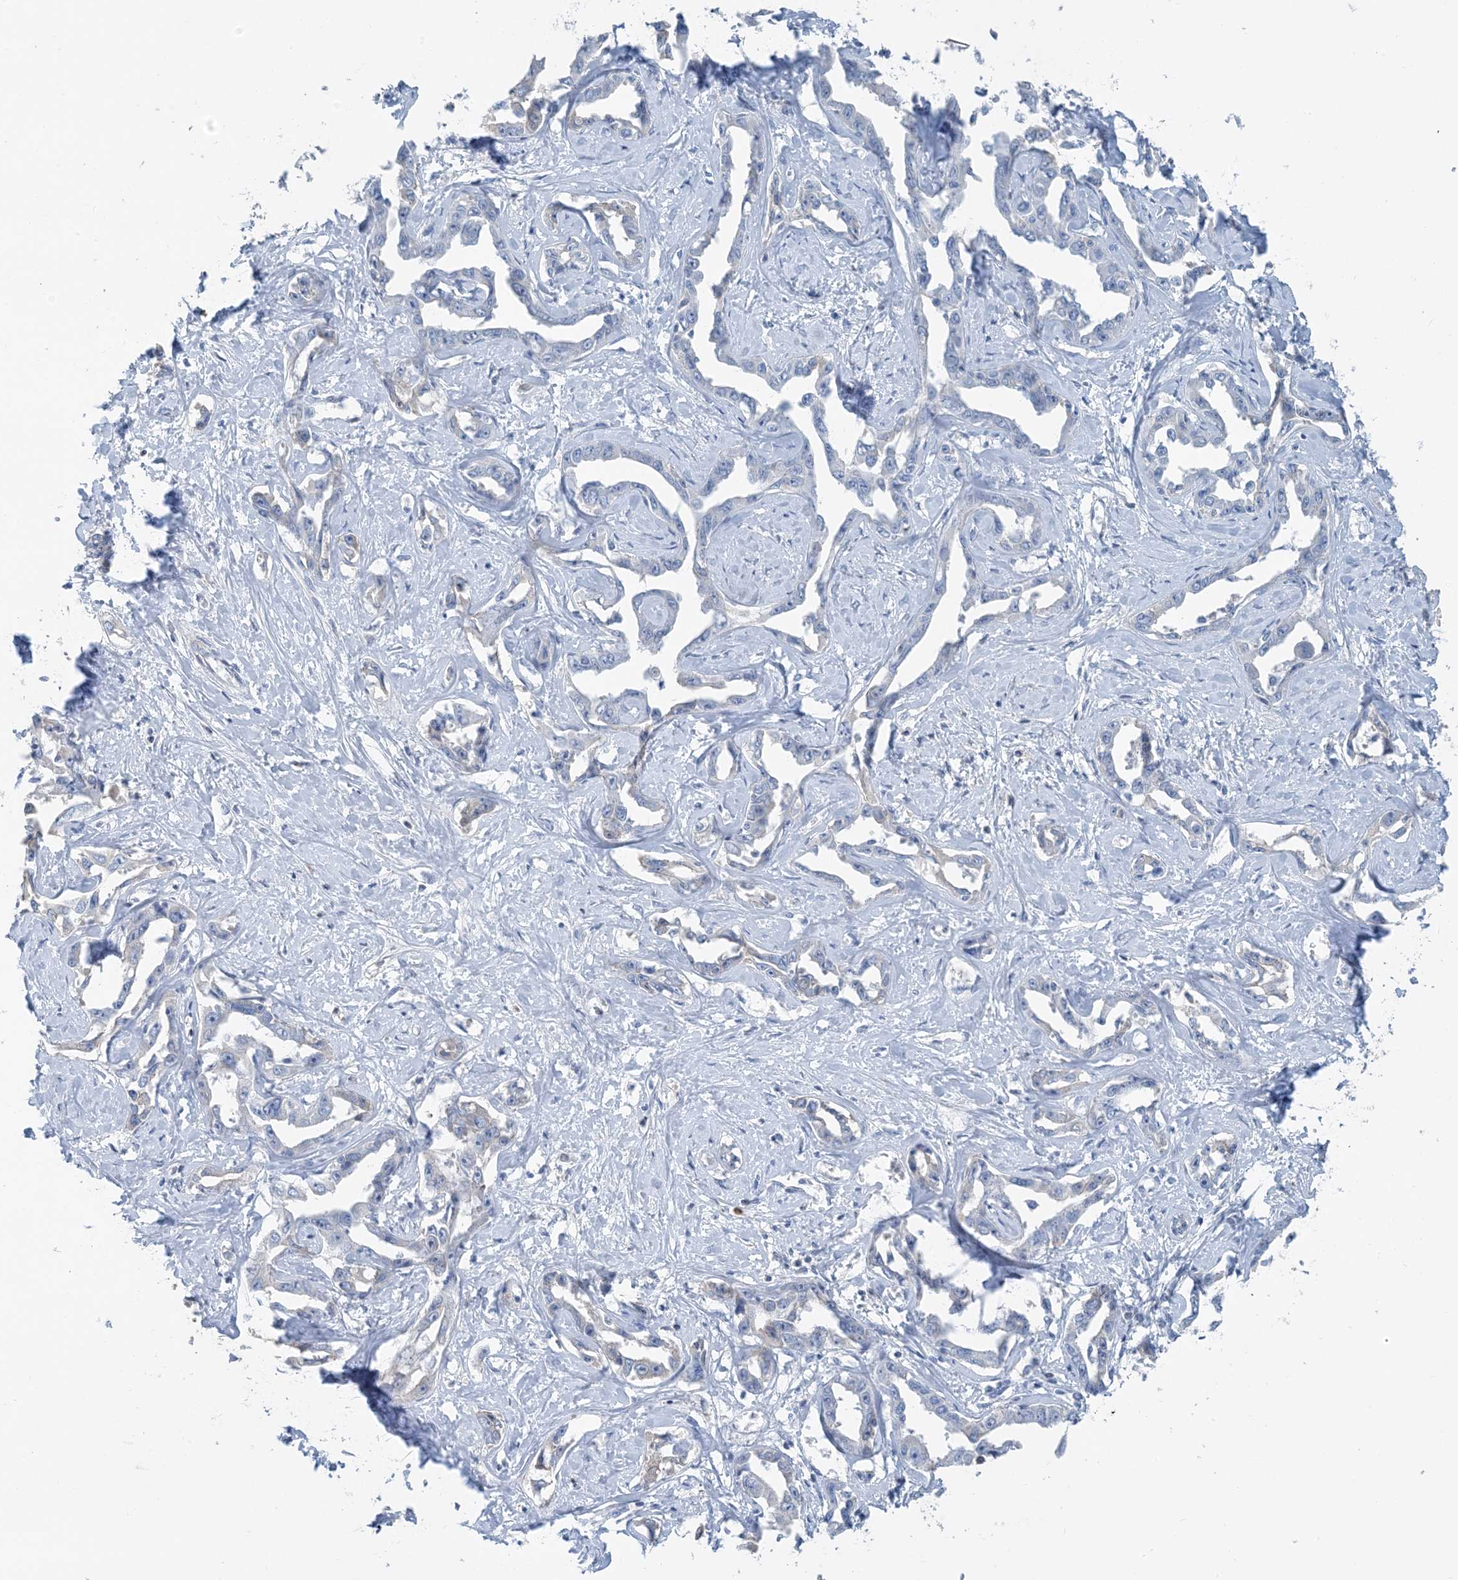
{"staining": {"intensity": "negative", "quantity": "none", "location": "none"}, "tissue": "liver cancer", "cell_type": "Tumor cells", "image_type": "cancer", "snomed": [{"axis": "morphology", "description": "Cholangiocarcinoma"}, {"axis": "topography", "description": "Liver"}], "caption": "DAB immunohistochemical staining of liver cancer (cholangiocarcinoma) exhibits no significant expression in tumor cells. (DAB (3,3'-diaminobenzidine) IHC visualized using brightfield microscopy, high magnification).", "gene": "CTRL", "patient": {"sex": "male", "age": 59}}